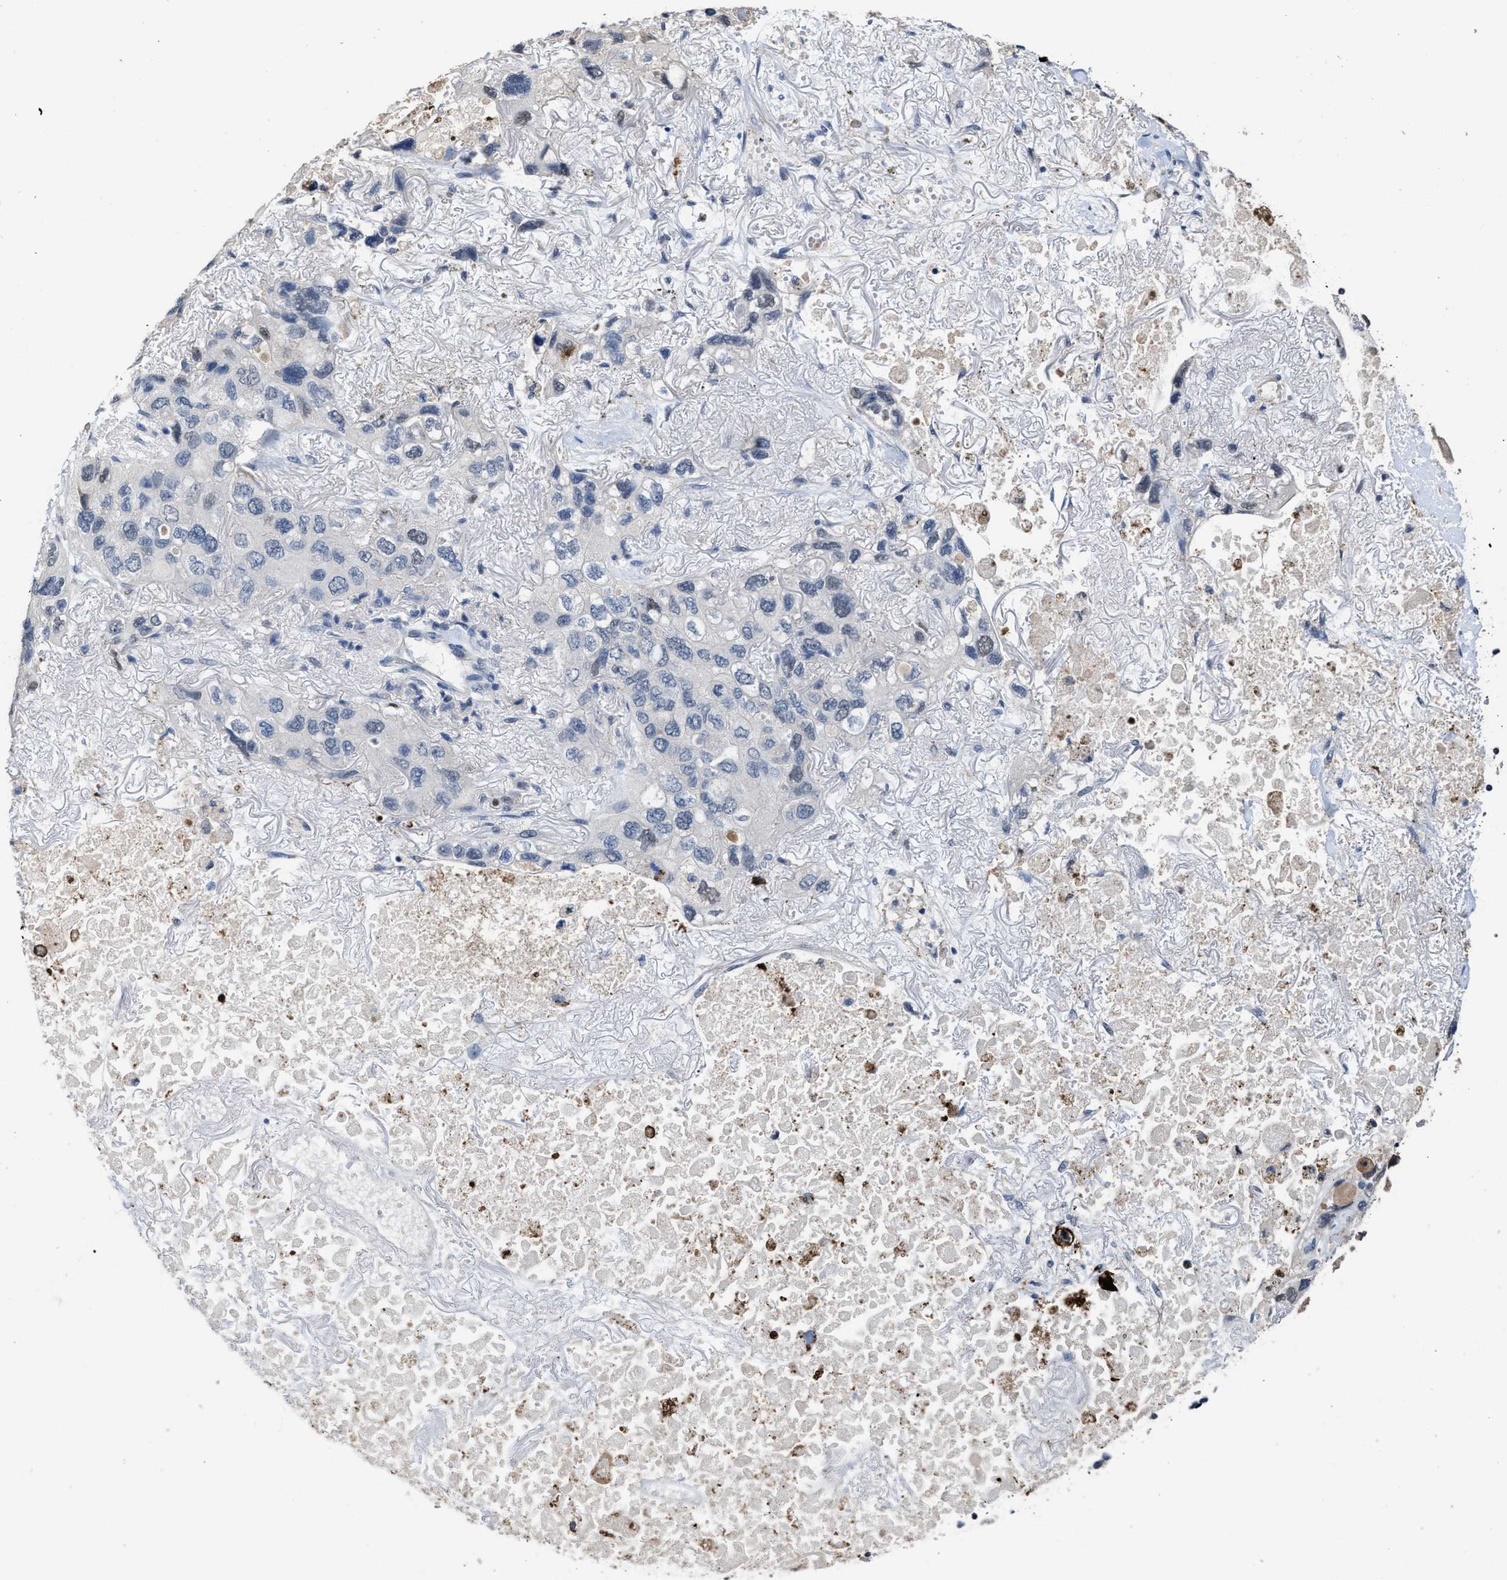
{"staining": {"intensity": "moderate", "quantity": "<25%", "location": "nuclear"}, "tissue": "lung cancer", "cell_type": "Tumor cells", "image_type": "cancer", "snomed": [{"axis": "morphology", "description": "Squamous cell carcinoma, NOS"}, {"axis": "topography", "description": "Lung"}], "caption": "An image of lung squamous cell carcinoma stained for a protein exhibits moderate nuclear brown staining in tumor cells.", "gene": "ZNF20", "patient": {"sex": "female", "age": 73}}